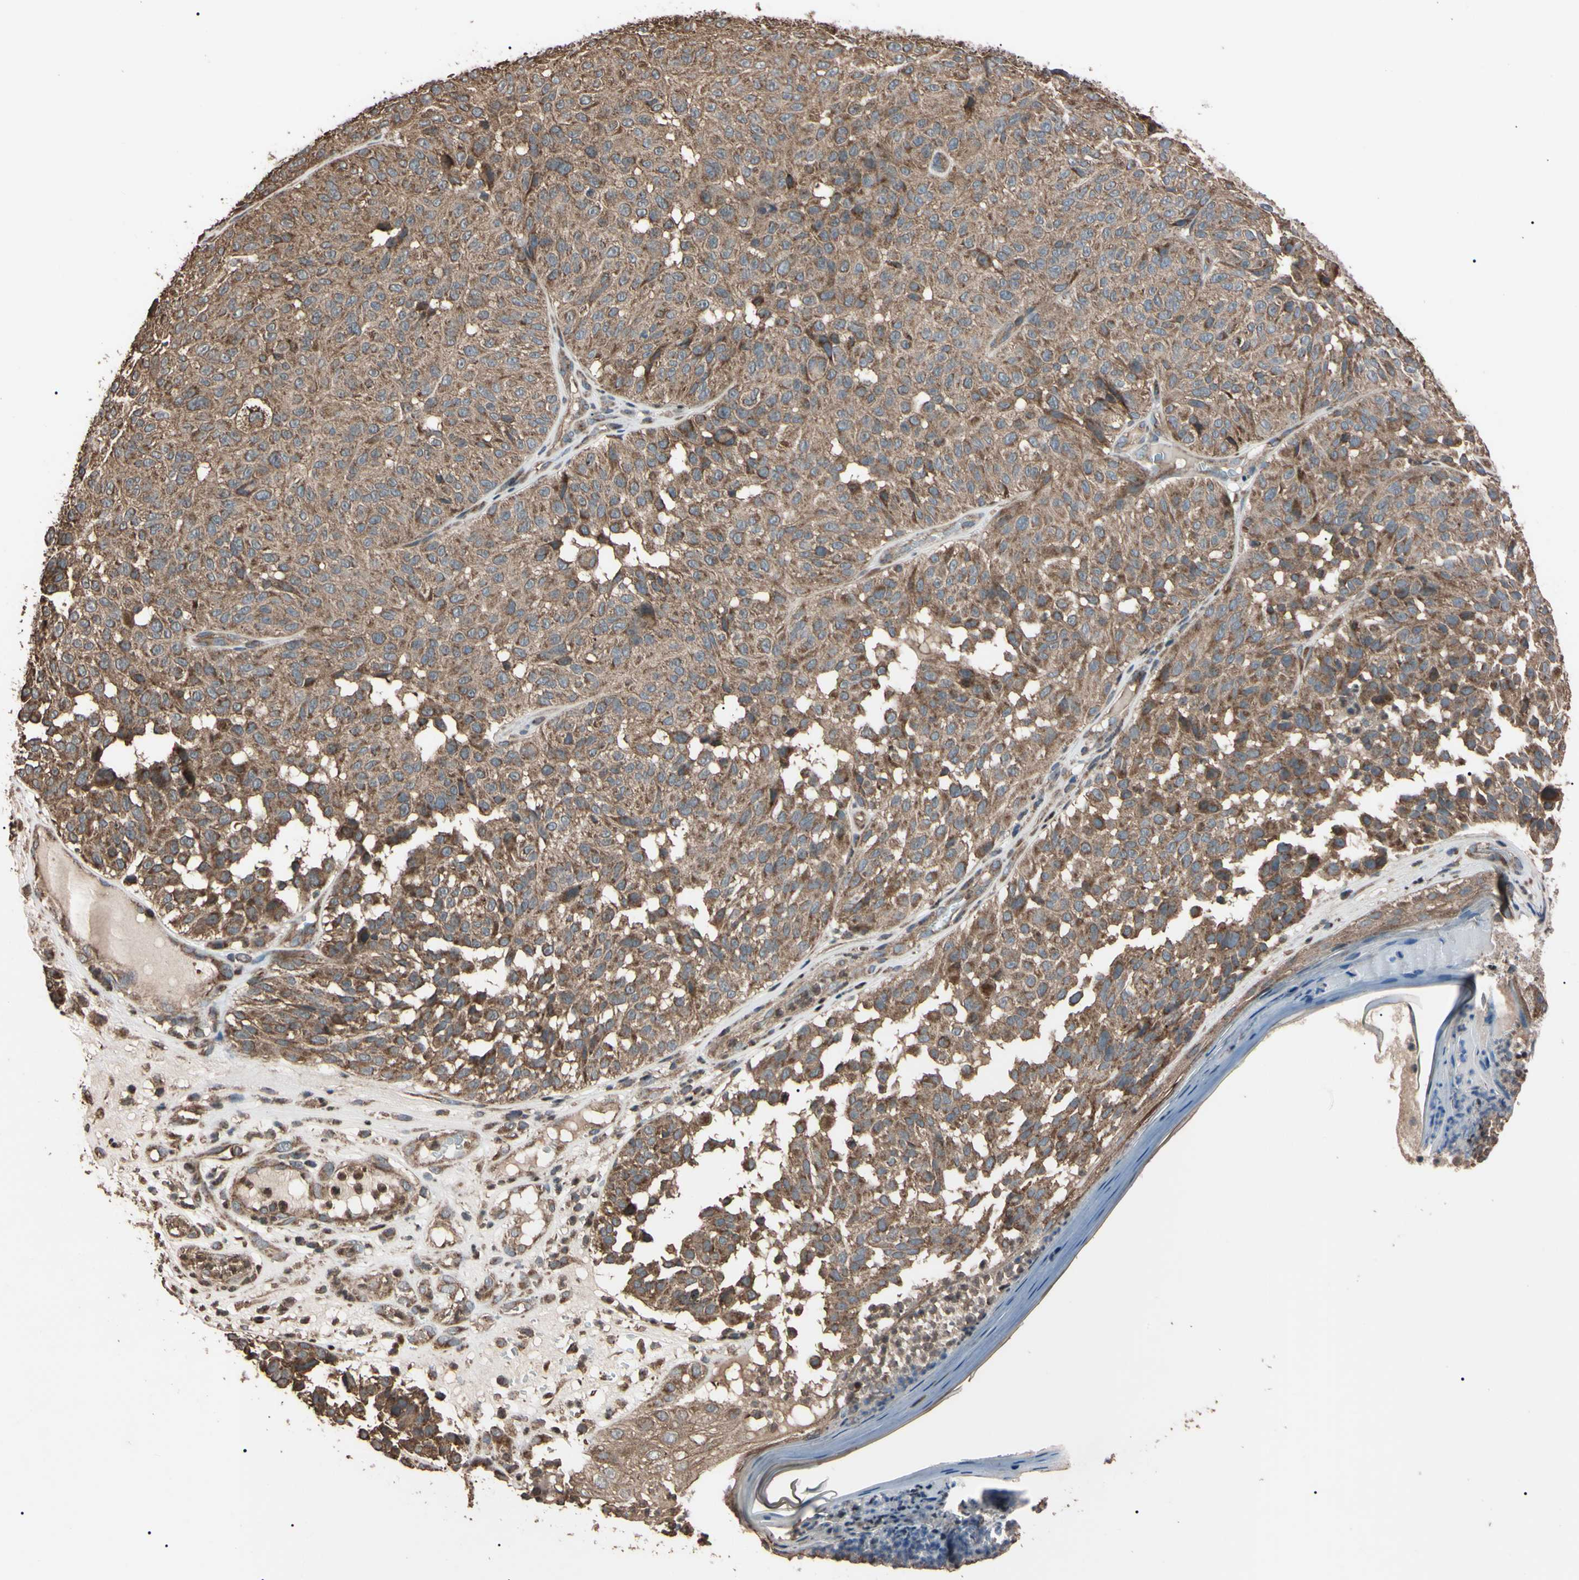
{"staining": {"intensity": "weak", "quantity": ">75%", "location": "cytoplasmic/membranous"}, "tissue": "melanoma", "cell_type": "Tumor cells", "image_type": "cancer", "snomed": [{"axis": "morphology", "description": "Malignant melanoma, NOS"}, {"axis": "topography", "description": "Skin"}], "caption": "Tumor cells display weak cytoplasmic/membranous expression in approximately >75% of cells in melanoma. The staining was performed using DAB, with brown indicating positive protein expression. Nuclei are stained blue with hematoxylin.", "gene": "TNFRSF1A", "patient": {"sex": "female", "age": 46}}